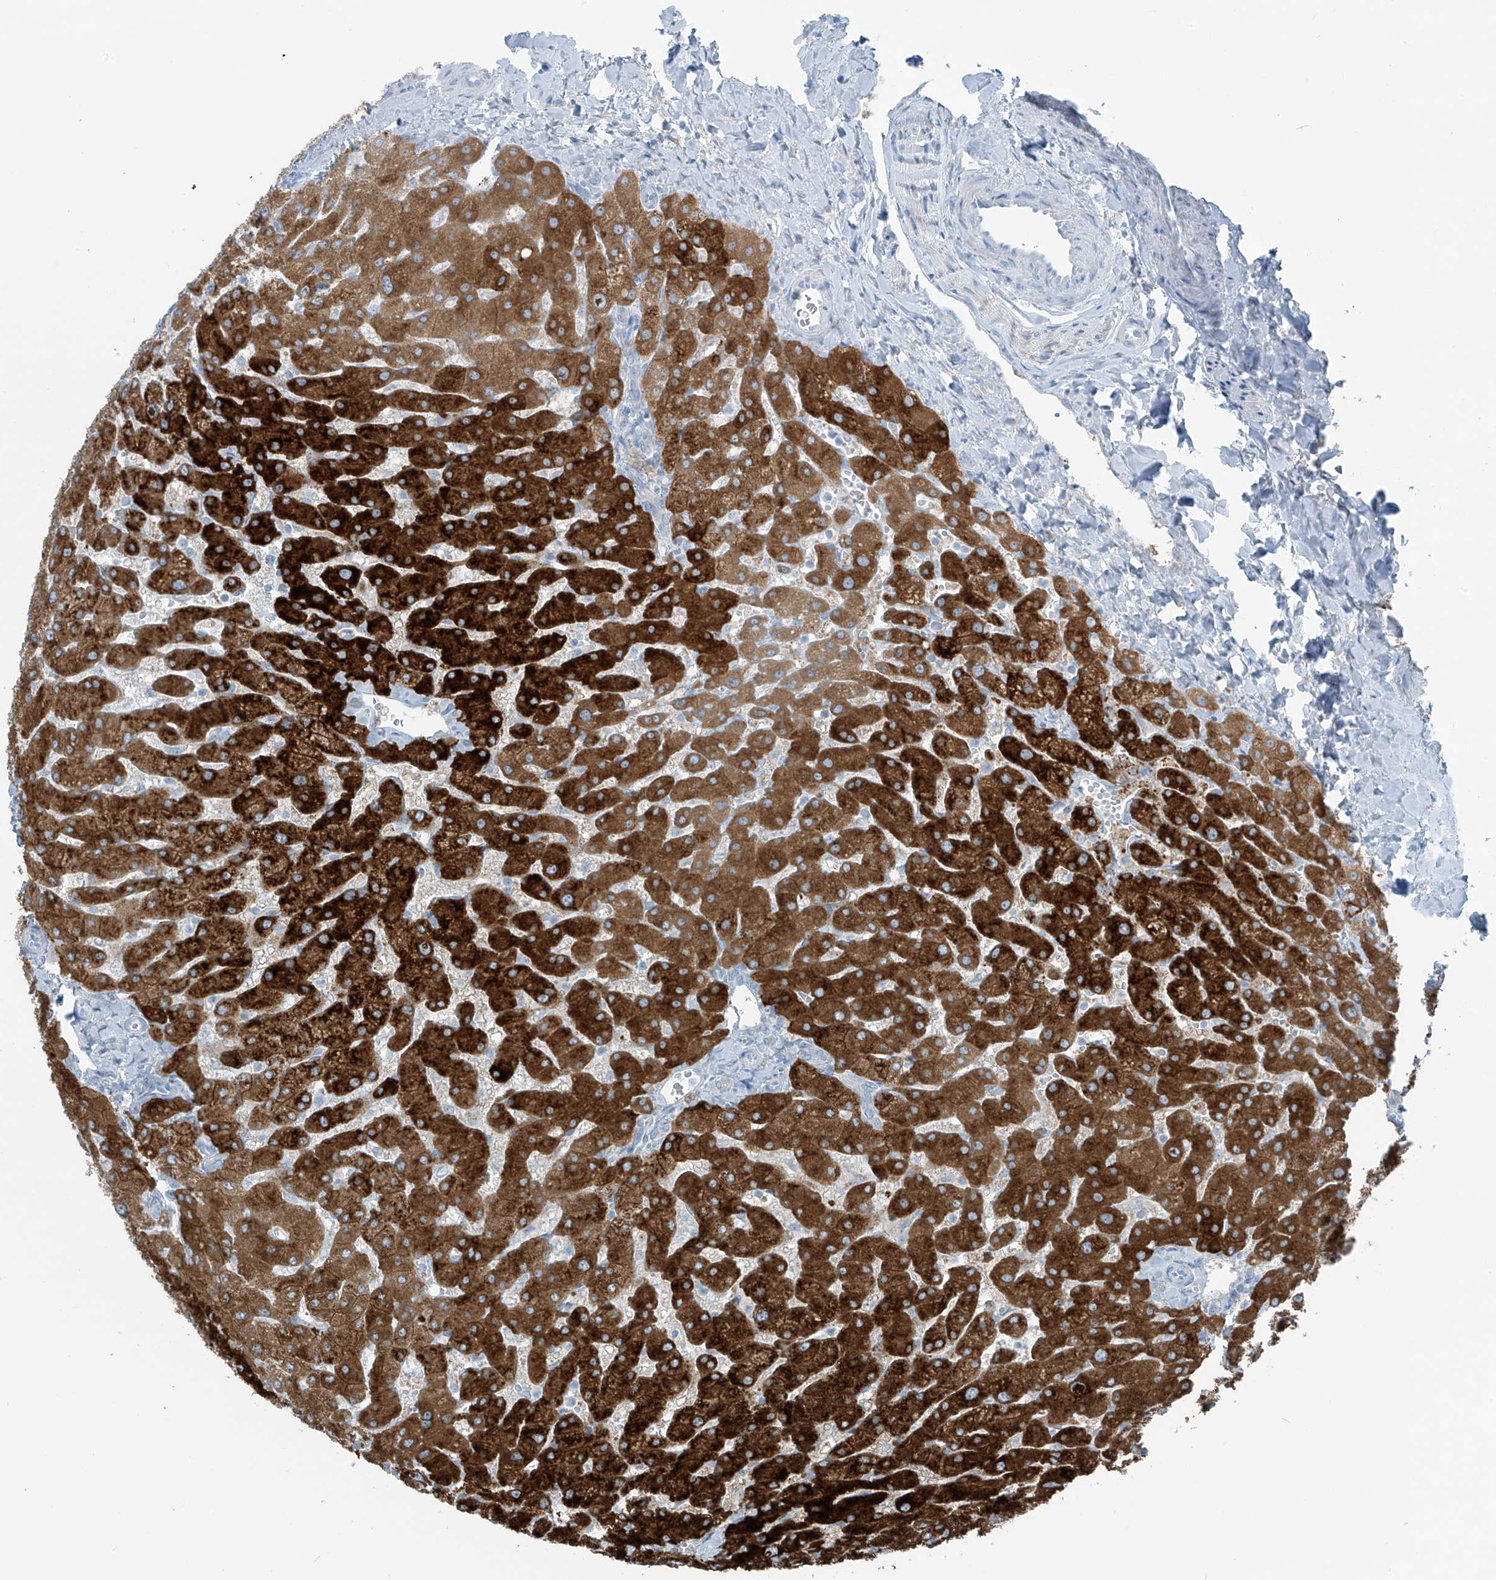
{"staining": {"intensity": "negative", "quantity": "none", "location": "none"}, "tissue": "liver", "cell_type": "Cholangiocytes", "image_type": "normal", "snomed": [{"axis": "morphology", "description": "Normal tissue, NOS"}, {"axis": "topography", "description": "Liver"}], "caption": "Immunohistochemistry histopathology image of benign human liver stained for a protein (brown), which shows no staining in cholangiocytes.", "gene": "SLC25A43", "patient": {"sex": "male", "age": 55}}